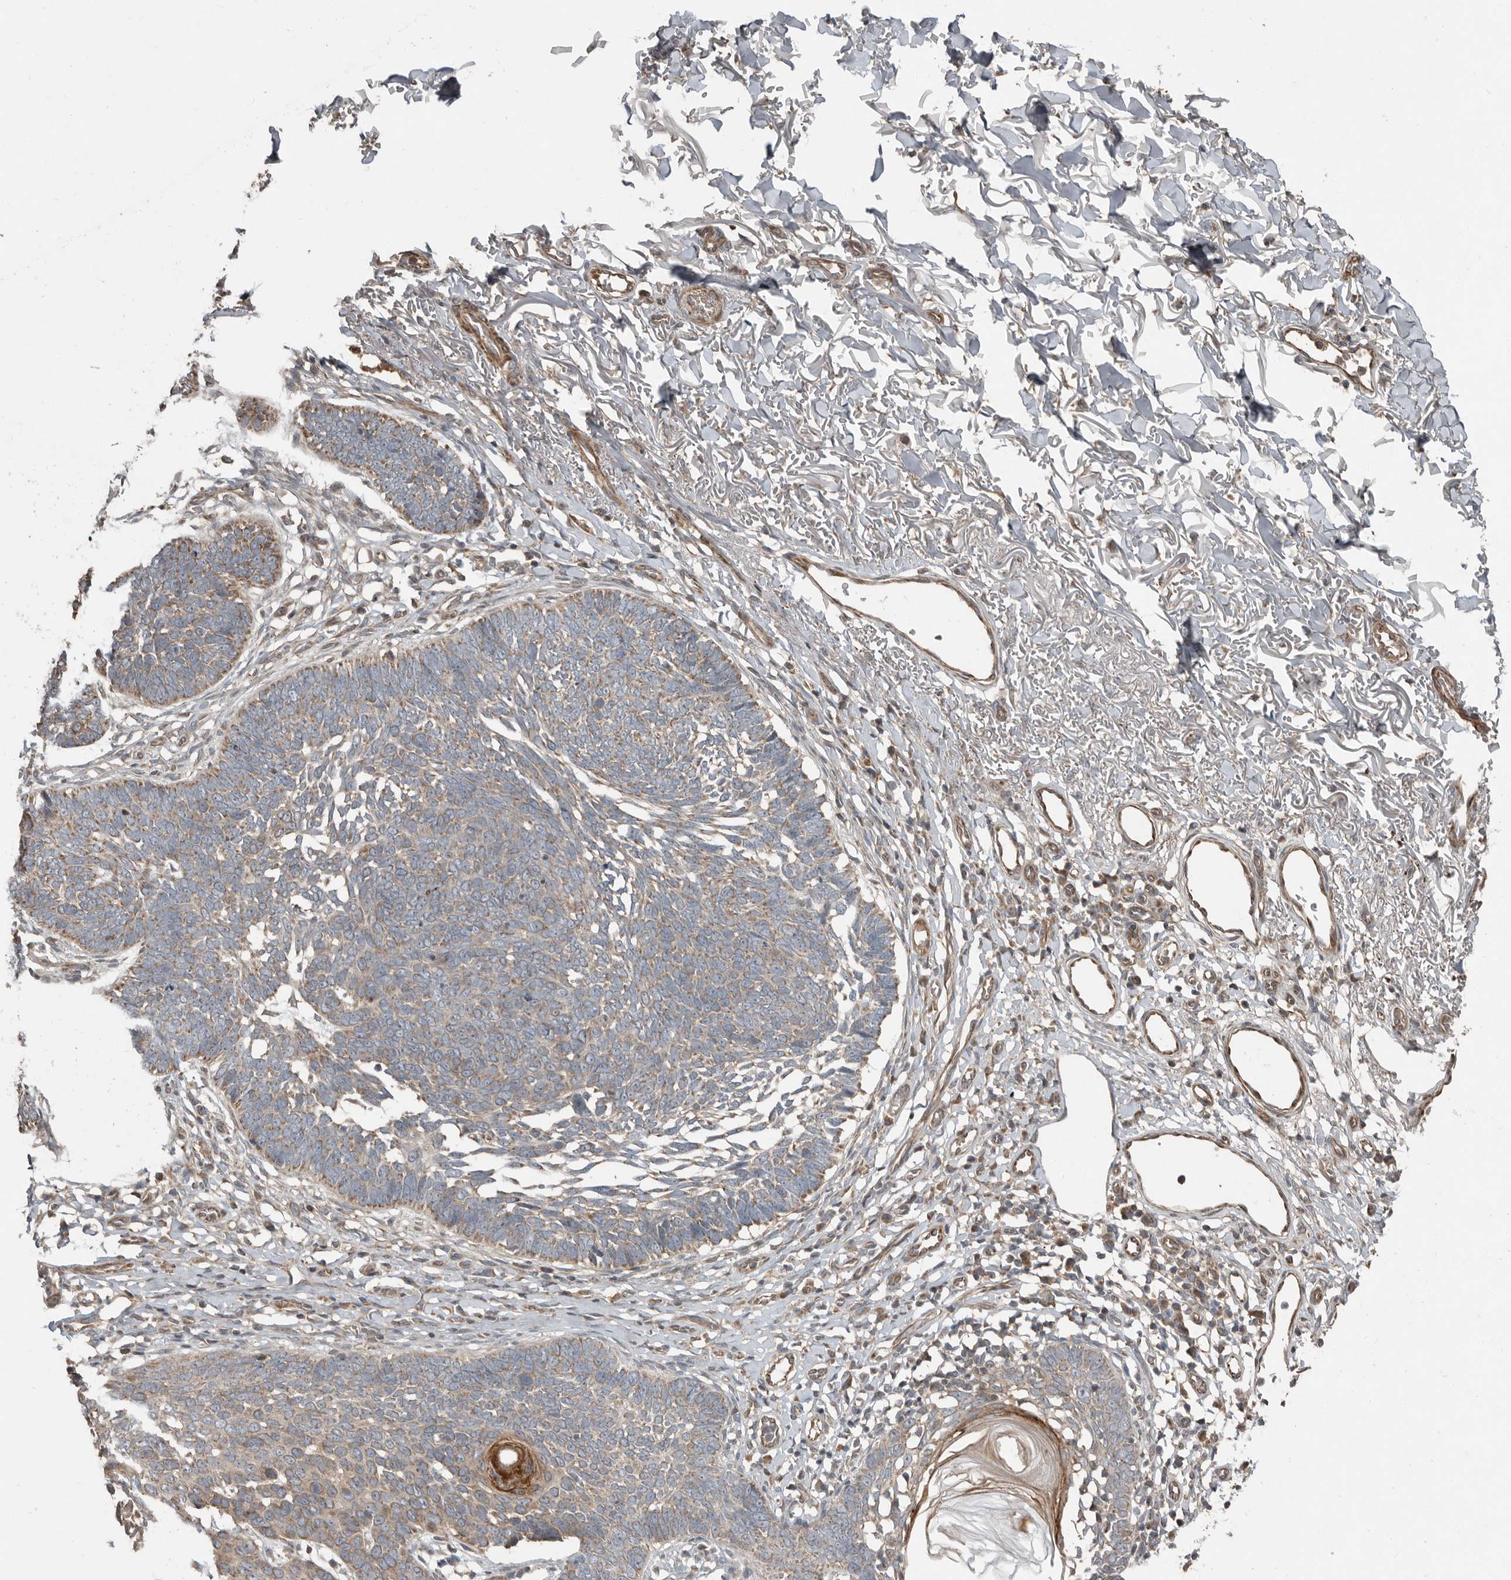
{"staining": {"intensity": "weak", "quantity": ">75%", "location": "cytoplasmic/membranous"}, "tissue": "skin cancer", "cell_type": "Tumor cells", "image_type": "cancer", "snomed": [{"axis": "morphology", "description": "Normal tissue, NOS"}, {"axis": "morphology", "description": "Basal cell carcinoma"}, {"axis": "topography", "description": "Skin"}], "caption": "An immunohistochemistry (IHC) image of tumor tissue is shown. Protein staining in brown shows weak cytoplasmic/membranous positivity in skin cancer (basal cell carcinoma) within tumor cells.", "gene": "SLC6A7", "patient": {"sex": "male", "age": 77}}